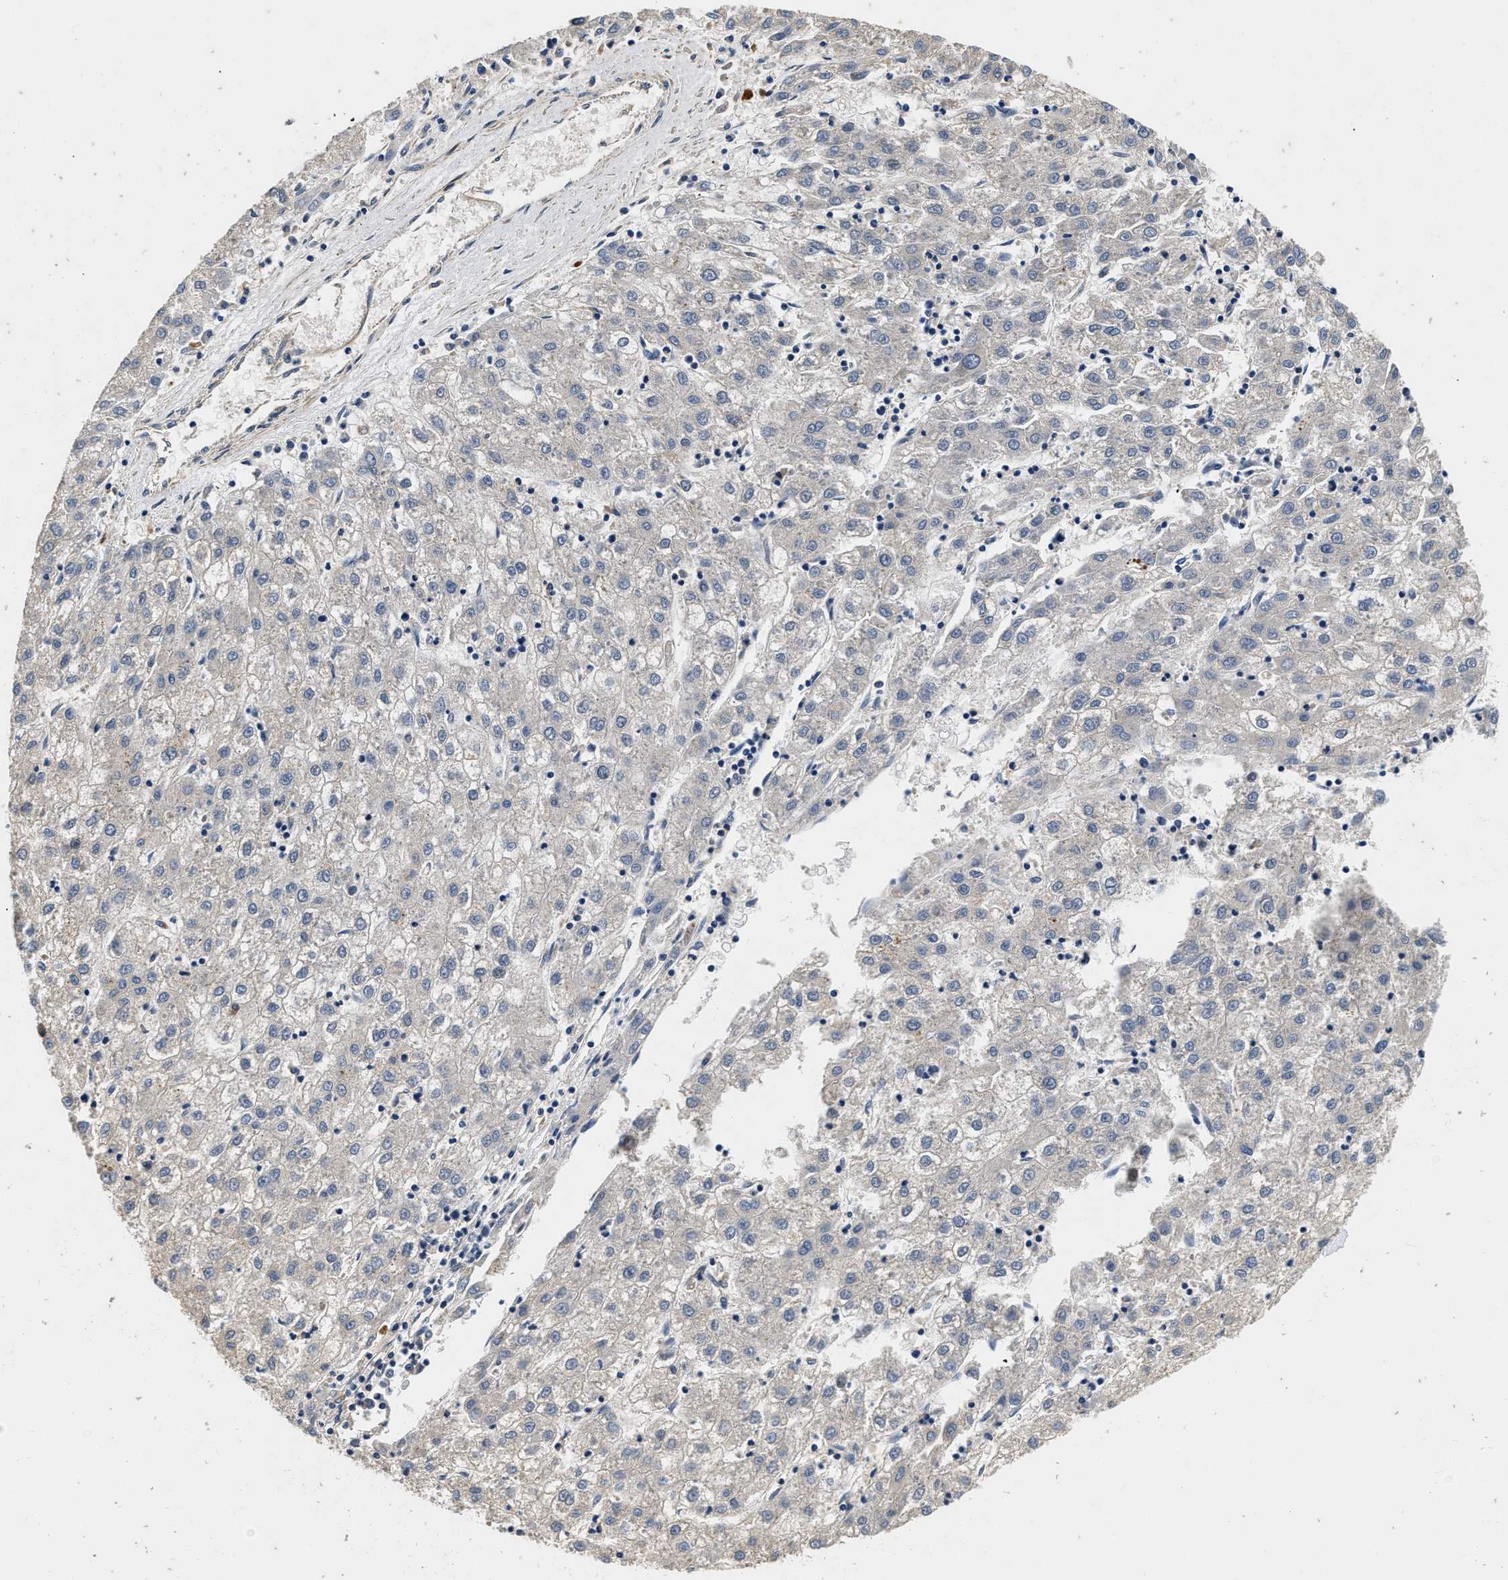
{"staining": {"intensity": "negative", "quantity": "none", "location": "none"}, "tissue": "liver cancer", "cell_type": "Tumor cells", "image_type": "cancer", "snomed": [{"axis": "morphology", "description": "Carcinoma, Hepatocellular, NOS"}, {"axis": "topography", "description": "Liver"}], "caption": "Immunohistochemistry image of neoplastic tissue: human liver hepatocellular carcinoma stained with DAB (3,3'-diaminobenzidine) reveals no significant protein positivity in tumor cells.", "gene": "NME6", "patient": {"sex": "male", "age": 72}}